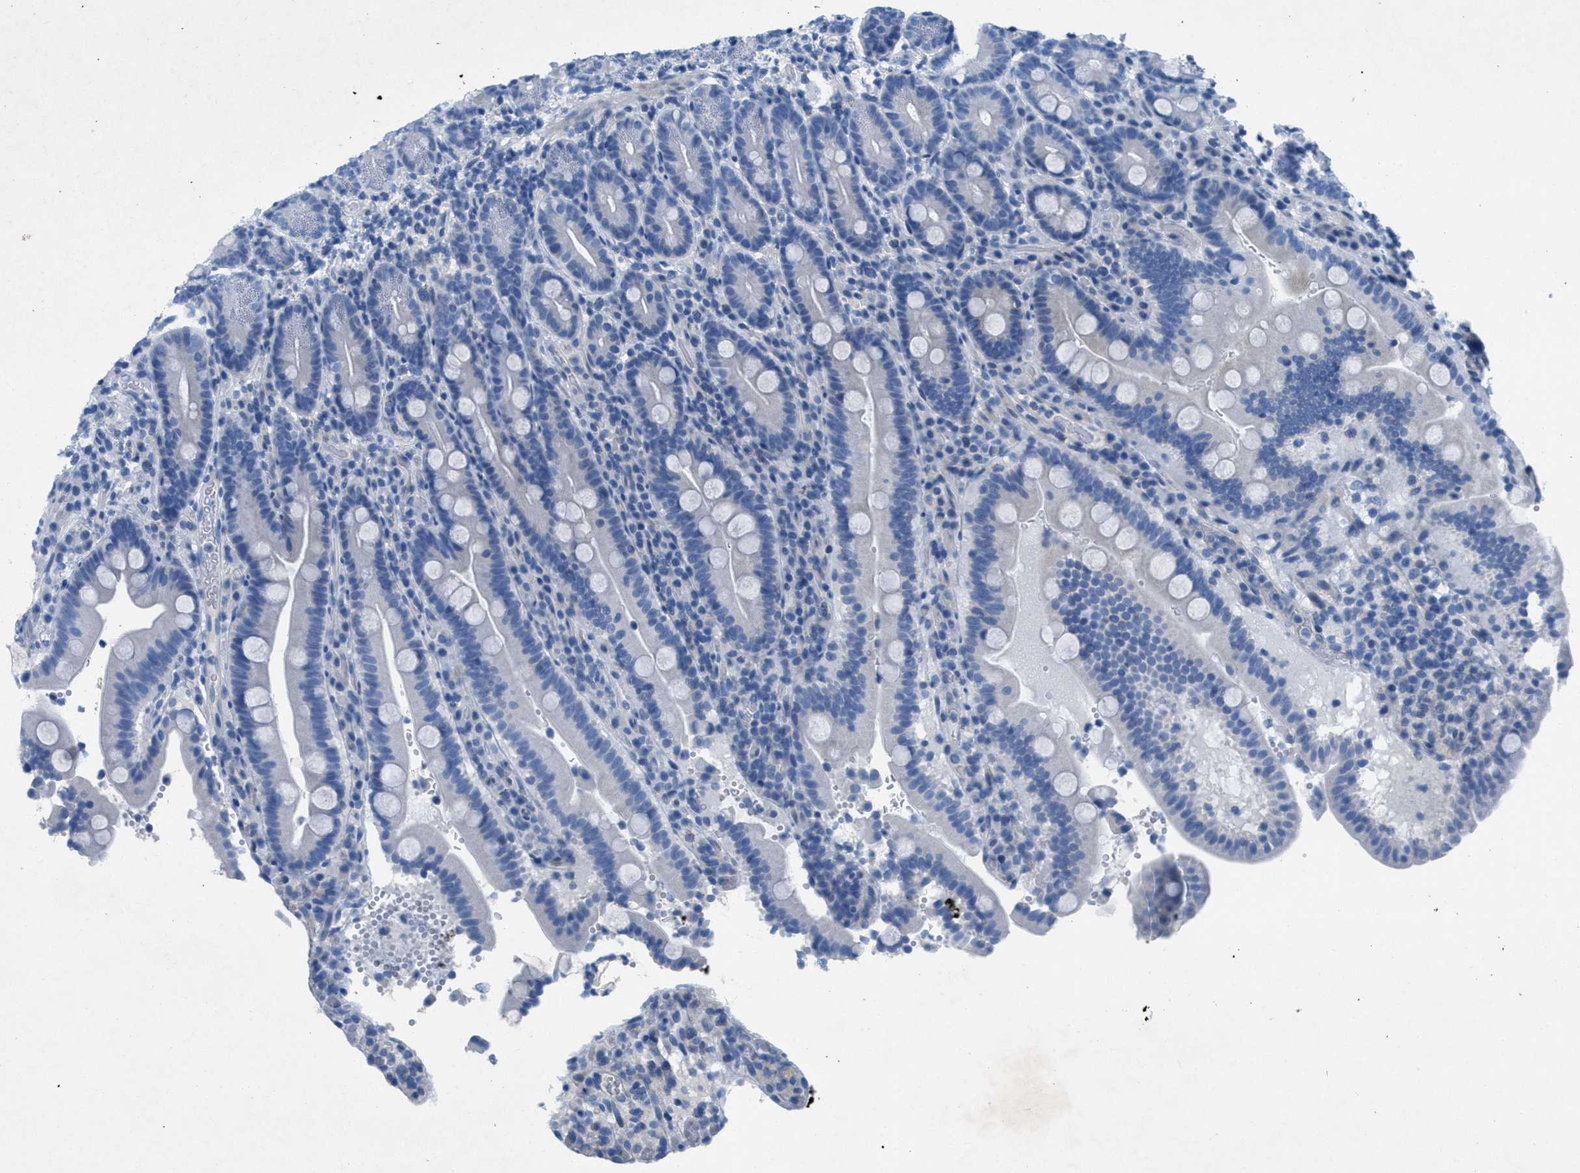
{"staining": {"intensity": "negative", "quantity": "none", "location": "none"}, "tissue": "duodenum", "cell_type": "Glandular cells", "image_type": "normal", "snomed": [{"axis": "morphology", "description": "Normal tissue, NOS"}, {"axis": "topography", "description": "Small intestine, NOS"}], "caption": "There is no significant expression in glandular cells of duodenum. Brightfield microscopy of immunohistochemistry (IHC) stained with DAB (brown) and hematoxylin (blue), captured at high magnification.", "gene": "GALNT17", "patient": {"sex": "female", "age": 71}}